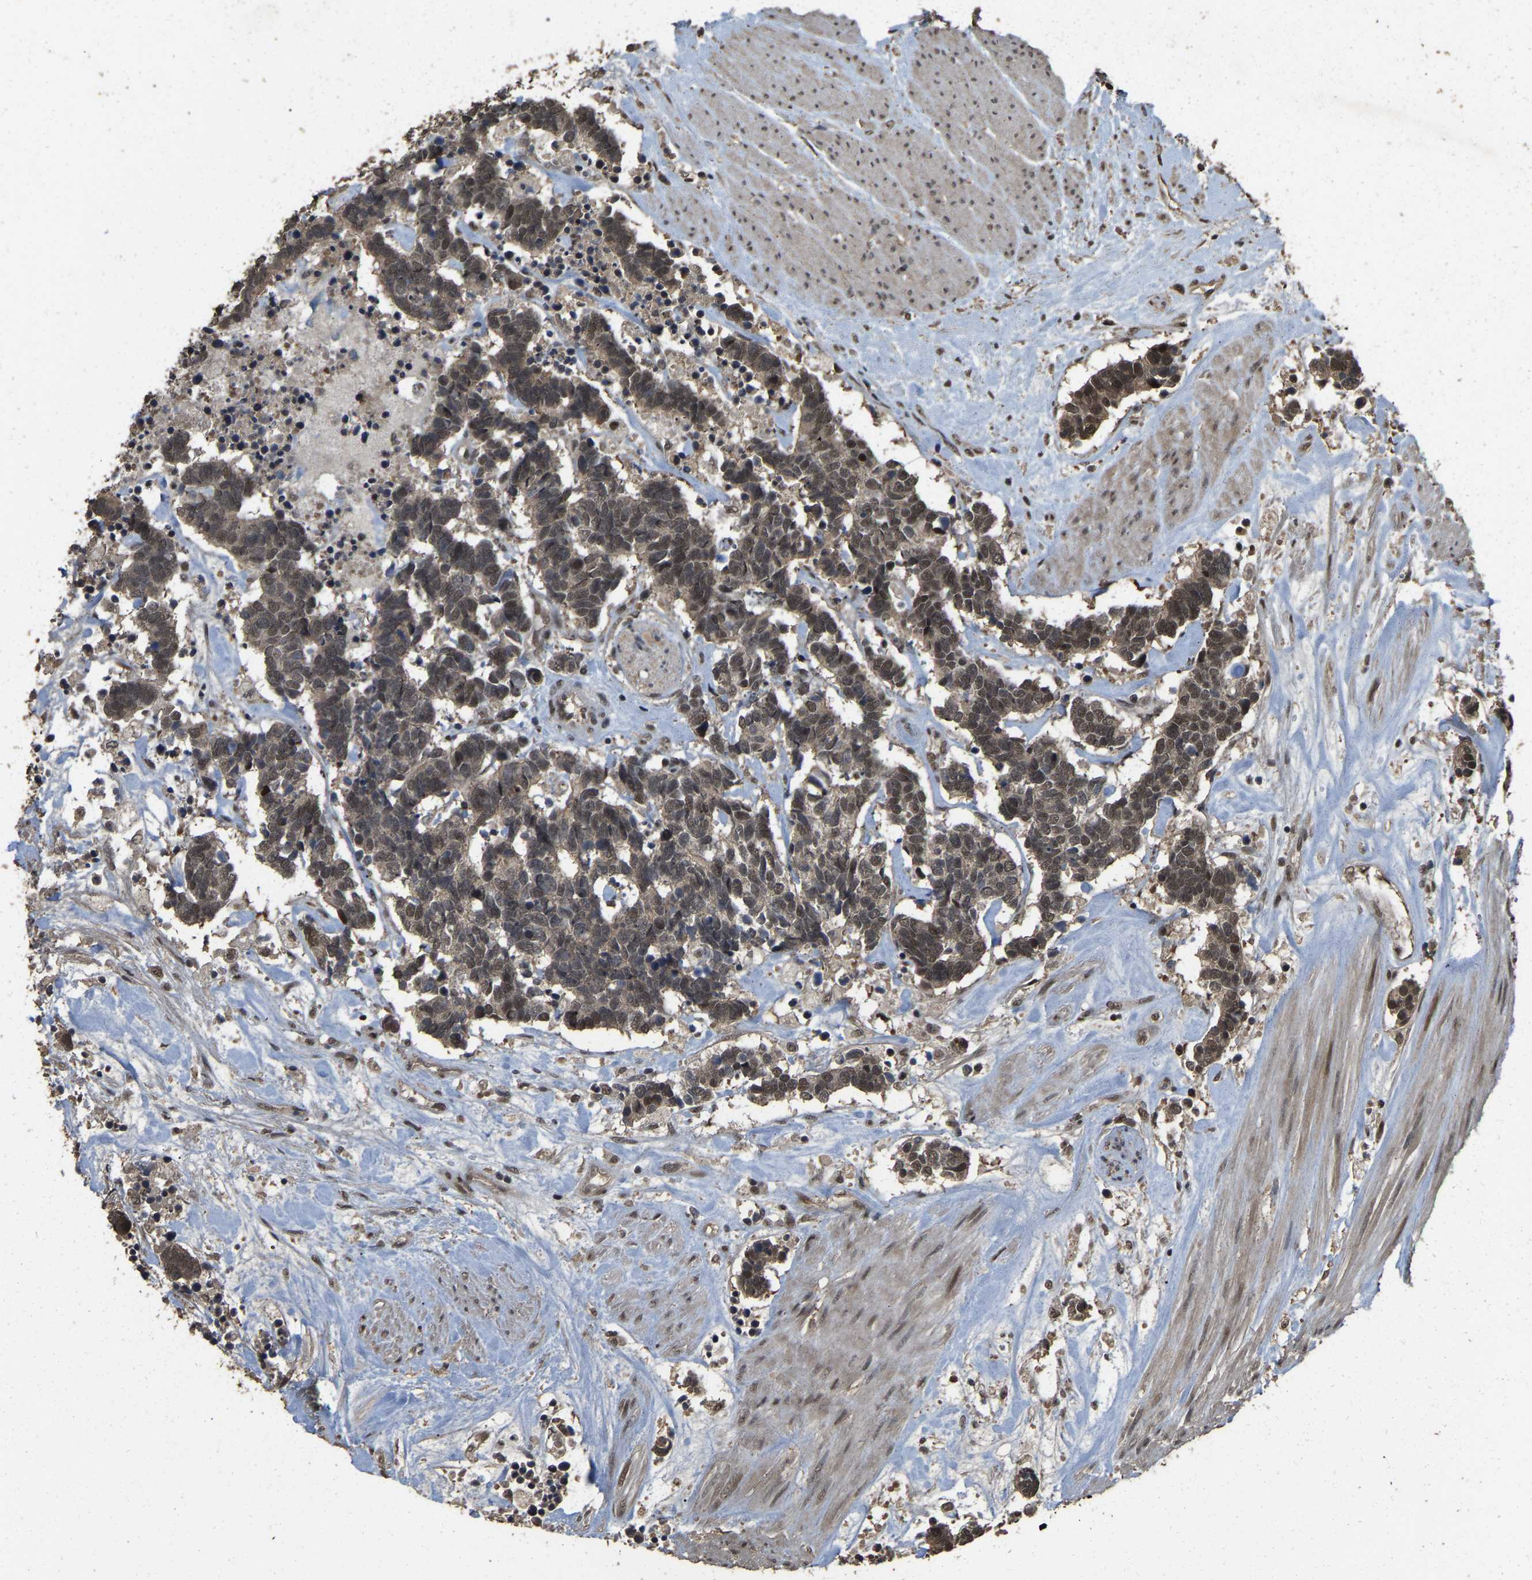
{"staining": {"intensity": "weak", "quantity": ">75%", "location": "cytoplasmic/membranous,nuclear"}, "tissue": "carcinoid", "cell_type": "Tumor cells", "image_type": "cancer", "snomed": [{"axis": "morphology", "description": "Carcinoma, NOS"}, {"axis": "morphology", "description": "Carcinoid, malignant, NOS"}, {"axis": "topography", "description": "Urinary bladder"}], "caption": "Immunohistochemical staining of malignant carcinoid demonstrates low levels of weak cytoplasmic/membranous and nuclear protein staining in approximately >75% of tumor cells. (brown staining indicates protein expression, while blue staining denotes nuclei).", "gene": "ARHGAP23", "patient": {"sex": "male", "age": 57}}